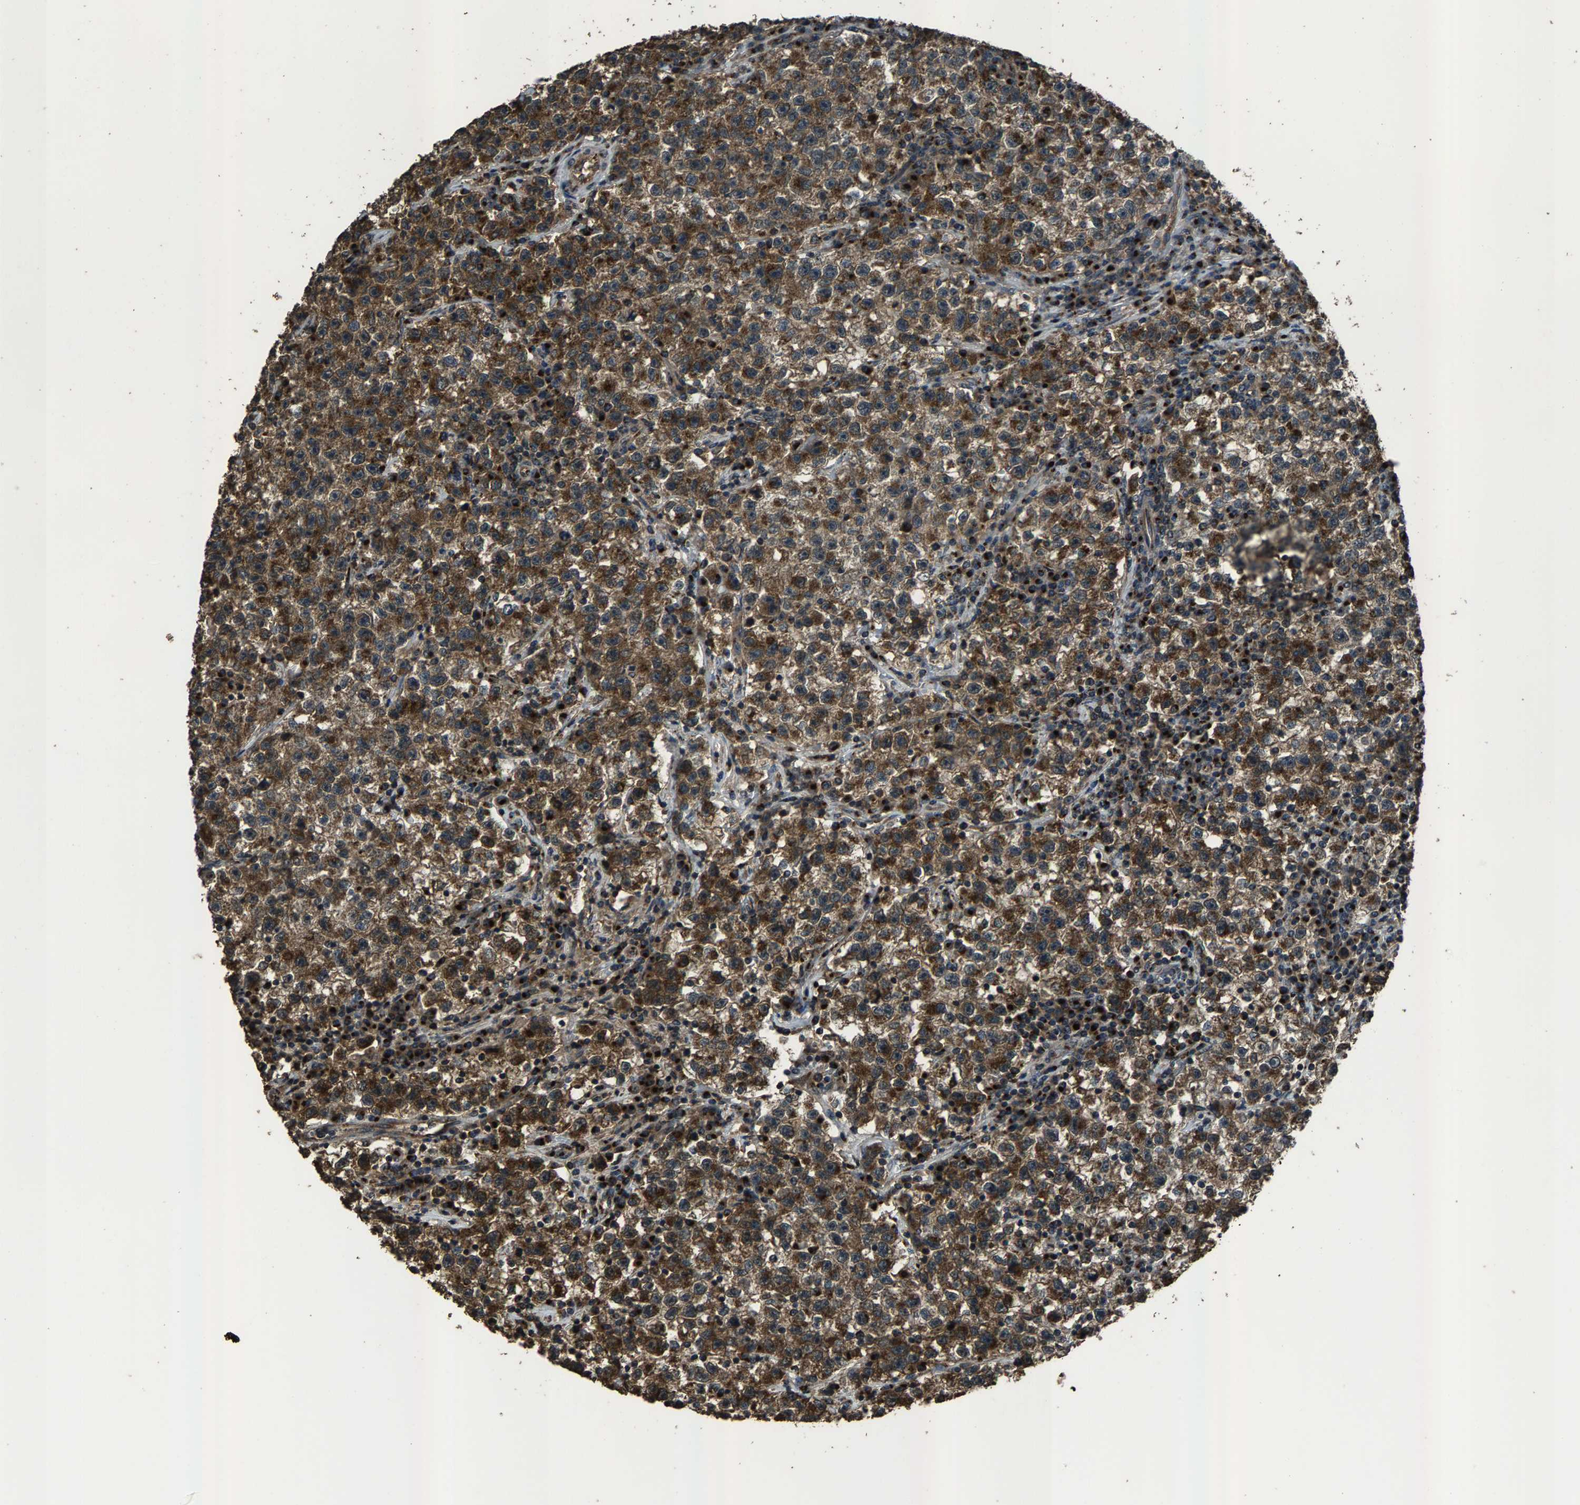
{"staining": {"intensity": "moderate", "quantity": ">75%", "location": "cytoplasmic/membranous"}, "tissue": "testis cancer", "cell_type": "Tumor cells", "image_type": "cancer", "snomed": [{"axis": "morphology", "description": "Seminoma, NOS"}, {"axis": "topography", "description": "Testis"}], "caption": "Seminoma (testis) stained for a protein reveals moderate cytoplasmic/membranous positivity in tumor cells.", "gene": "SLC38A10", "patient": {"sex": "male", "age": 22}}